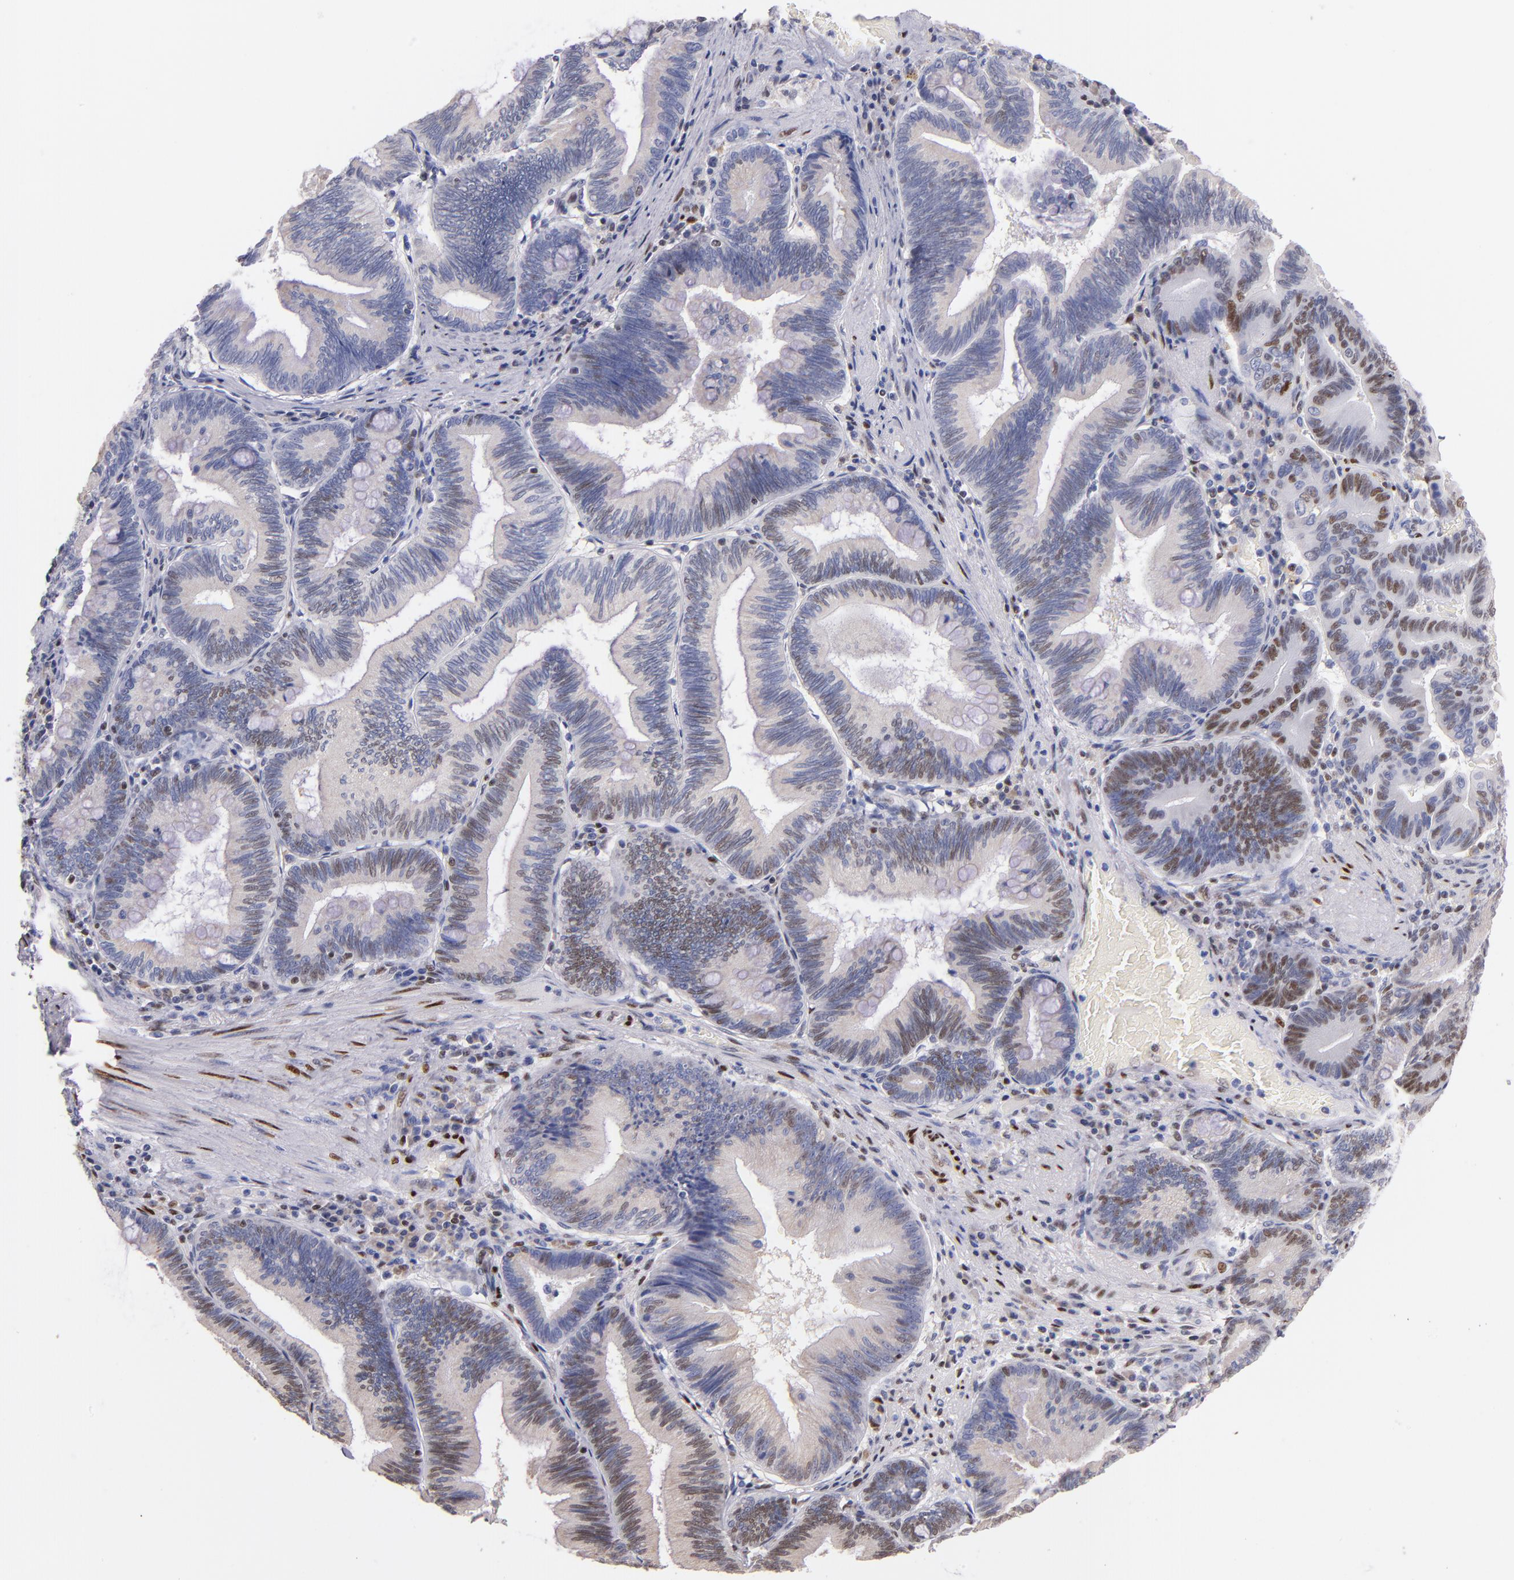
{"staining": {"intensity": "weak", "quantity": "<25%", "location": "nuclear"}, "tissue": "pancreatic cancer", "cell_type": "Tumor cells", "image_type": "cancer", "snomed": [{"axis": "morphology", "description": "Adenocarcinoma, NOS"}, {"axis": "topography", "description": "Pancreas"}], "caption": "The immunohistochemistry (IHC) photomicrograph has no significant expression in tumor cells of adenocarcinoma (pancreatic) tissue.", "gene": "SRF", "patient": {"sex": "male", "age": 82}}